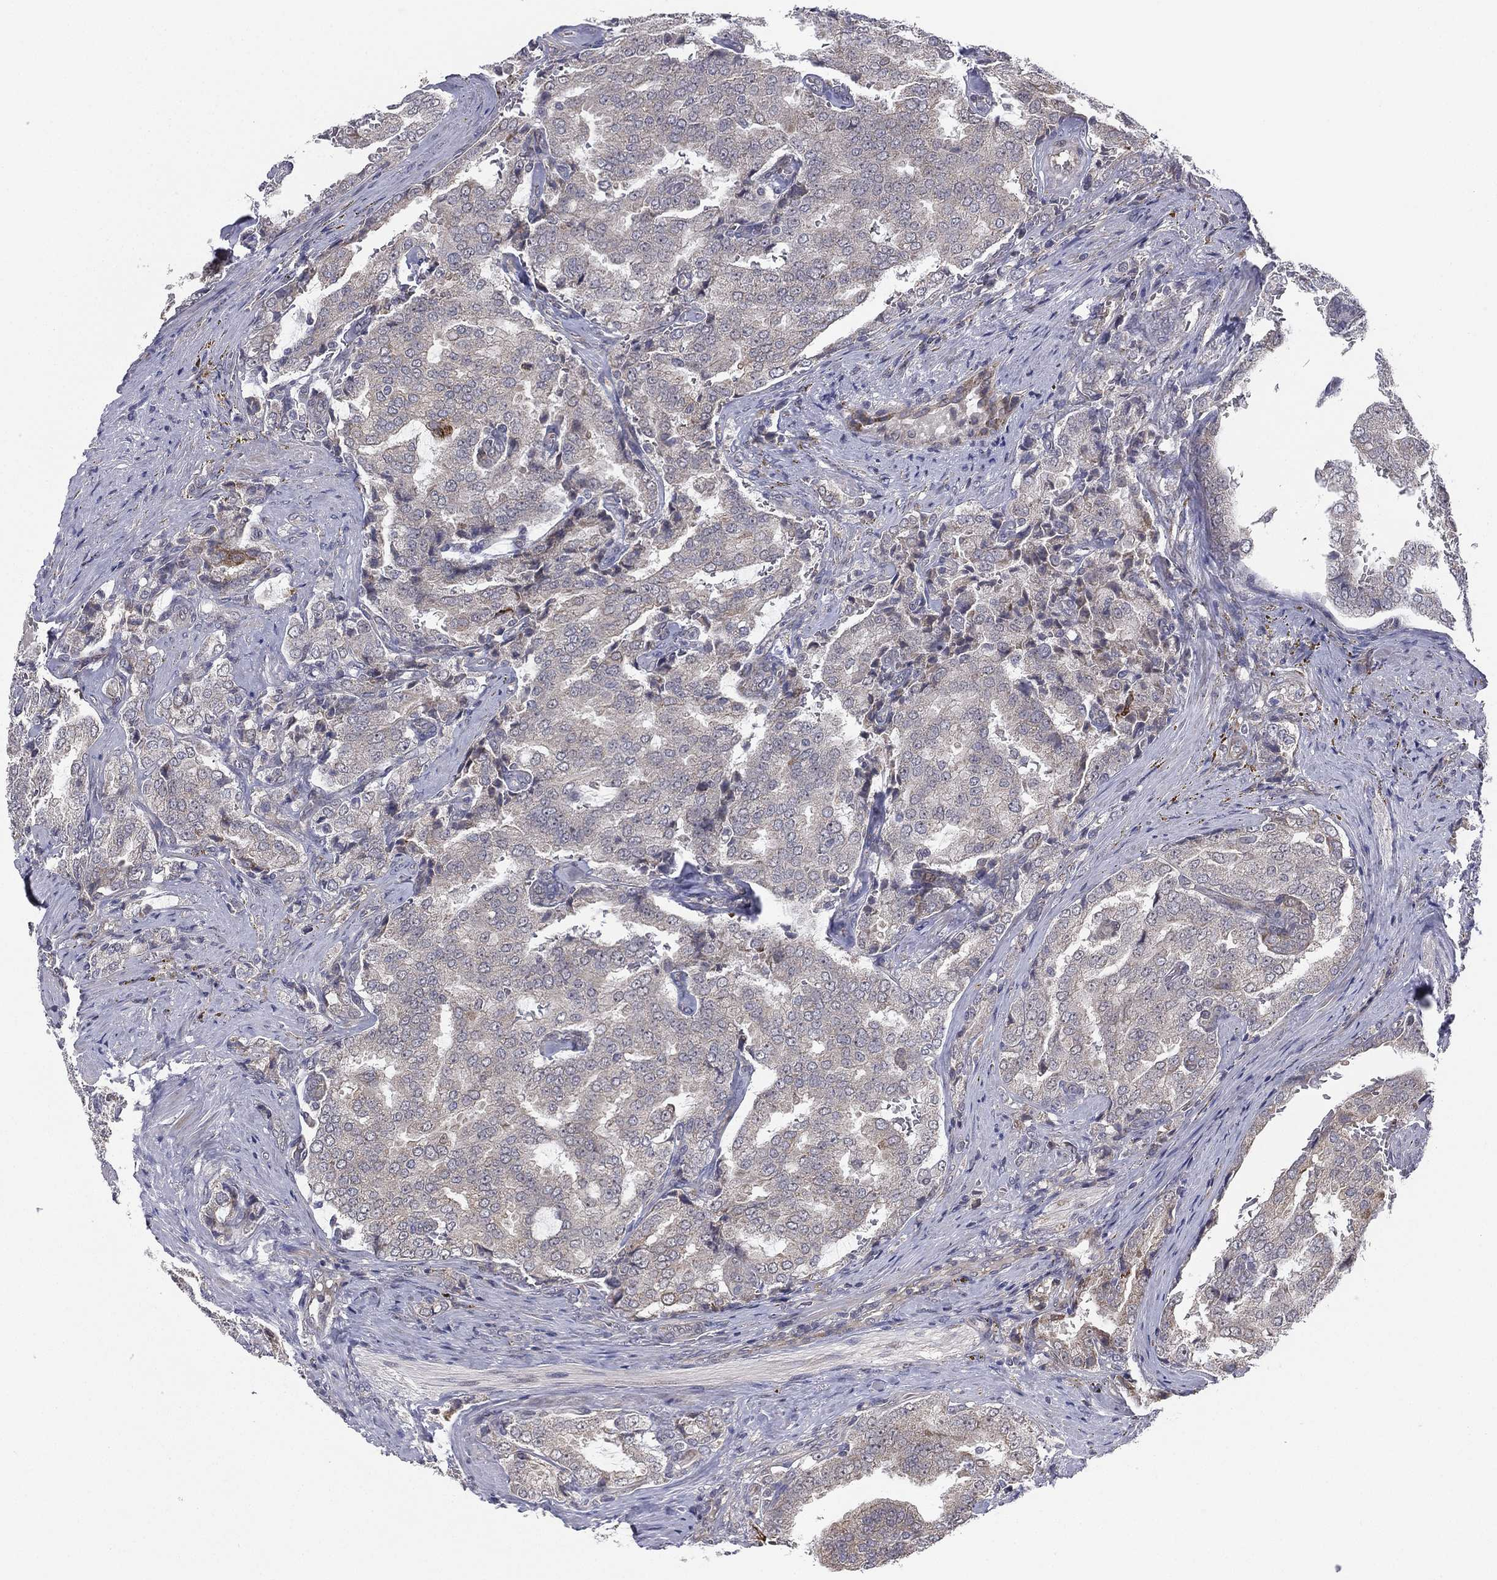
{"staining": {"intensity": "negative", "quantity": "none", "location": "none"}, "tissue": "prostate cancer", "cell_type": "Tumor cells", "image_type": "cancer", "snomed": [{"axis": "morphology", "description": "Adenocarcinoma, NOS"}, {"axis": "topography", "description": "Prostate"}], "caption": "Immunohistochemistry of prostate cancer demonstrates no positivity in tumor cells. Brightfield microscopy of immunohistochemistry (IHC) stained with DAB (brown) and hematoxylin (blue), captured at high magnification.", "gene": "KAT14", "patient": {"sex": "male", "age": 65}}